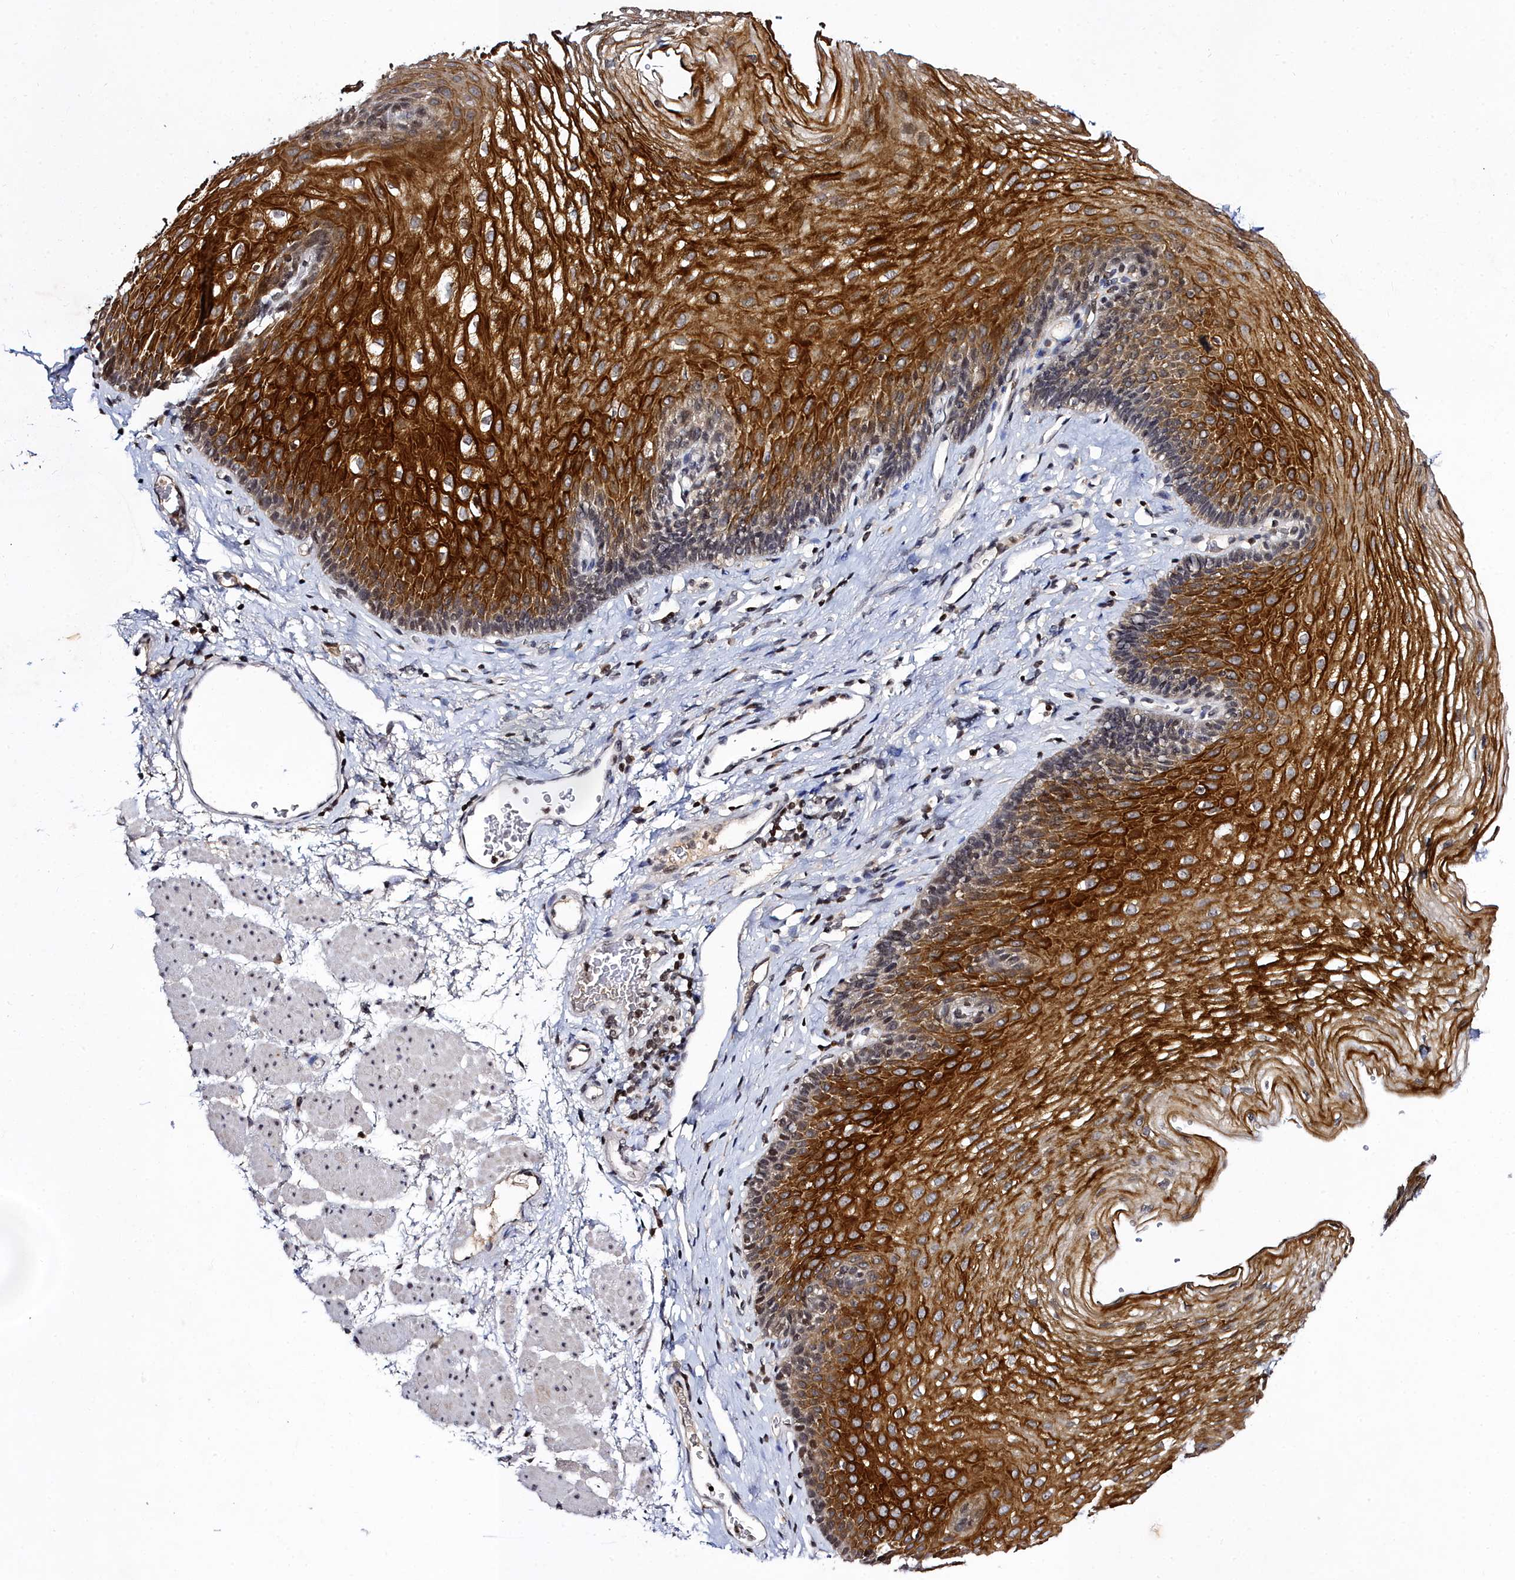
{"staining": {"intensity": "strong", "quantity": "25%-75%", "location": "cytoplasmic/membranous,nuclear"}, "tissue": "esophagus", "cell_type": "Squamous epithelial cells", "image_type": "normal", "snomed": [{"axis": "morphology", "description": "Normal tissue, NOS"}, {"axis": "topography", "description": "Esophagus"}], "caption": "Approximately 25%-75% of squamous epithelial cells in unremarkable esophagus display strong cytoplasmic/membranous,nuclear protein staining as visualized by brown immunohistochemical staining.", "gene": "FZD4", "patient": {"sex": "female", "age": 66}}